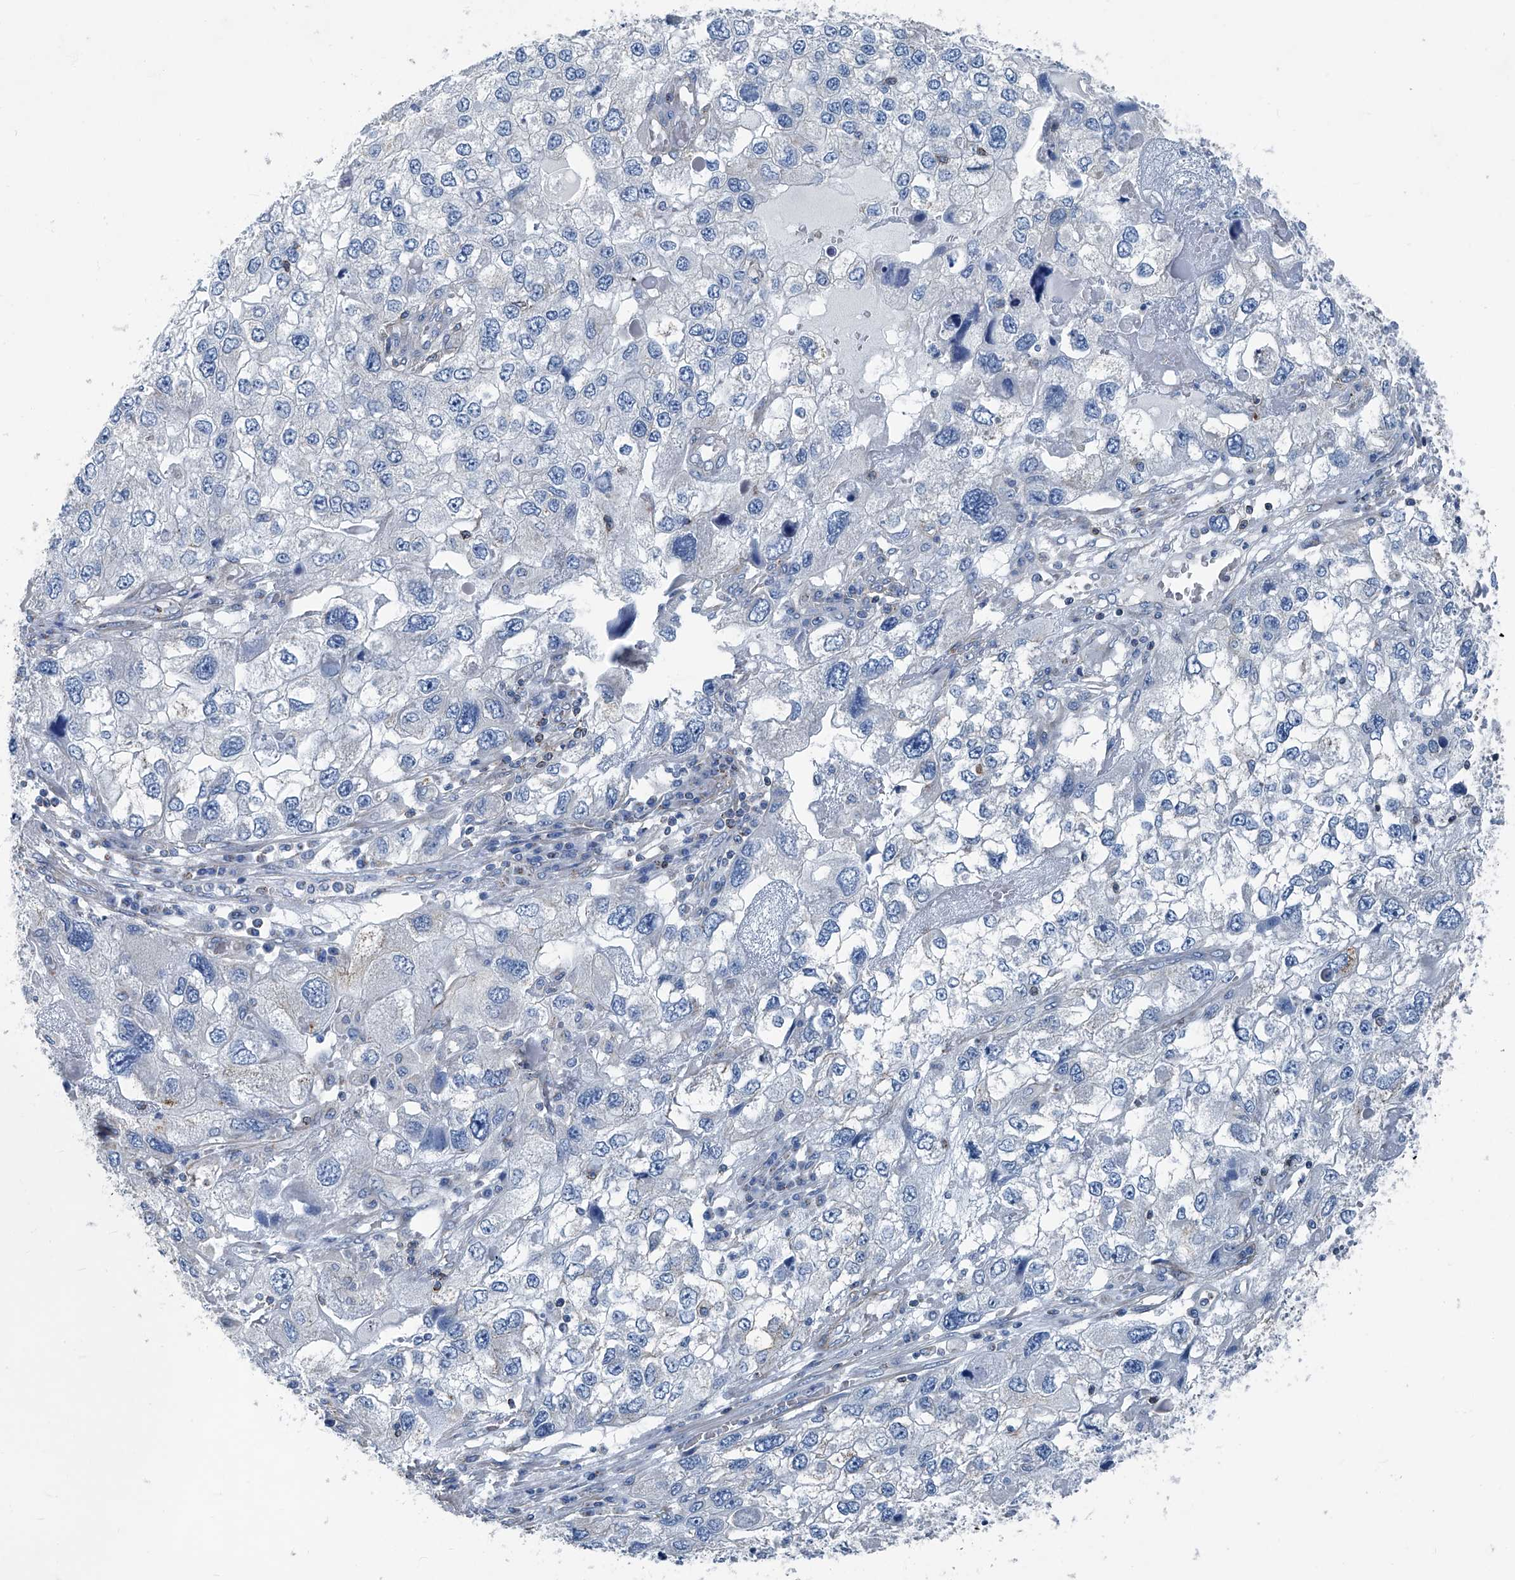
{"staining": {"intensity": "negative", "quantity": "none", "location": "none"}, "tissue": "endometrial cancer", "cell_type": "Tumor cells", "image_type": "cancer", "snomed": [{"axis": "morphology", "description": "Adenocarcinoma, NOS"}, {"axis": "topography", "description": "Endometrium"}], "caption": "Immunohistochemistry histopathology image of endometrial cancer stained for a protein (brown), which exhibits no positivity in tumor cells.", "gene": "SEPTIN7", "patient": {"sex": "female", "age": 49}}